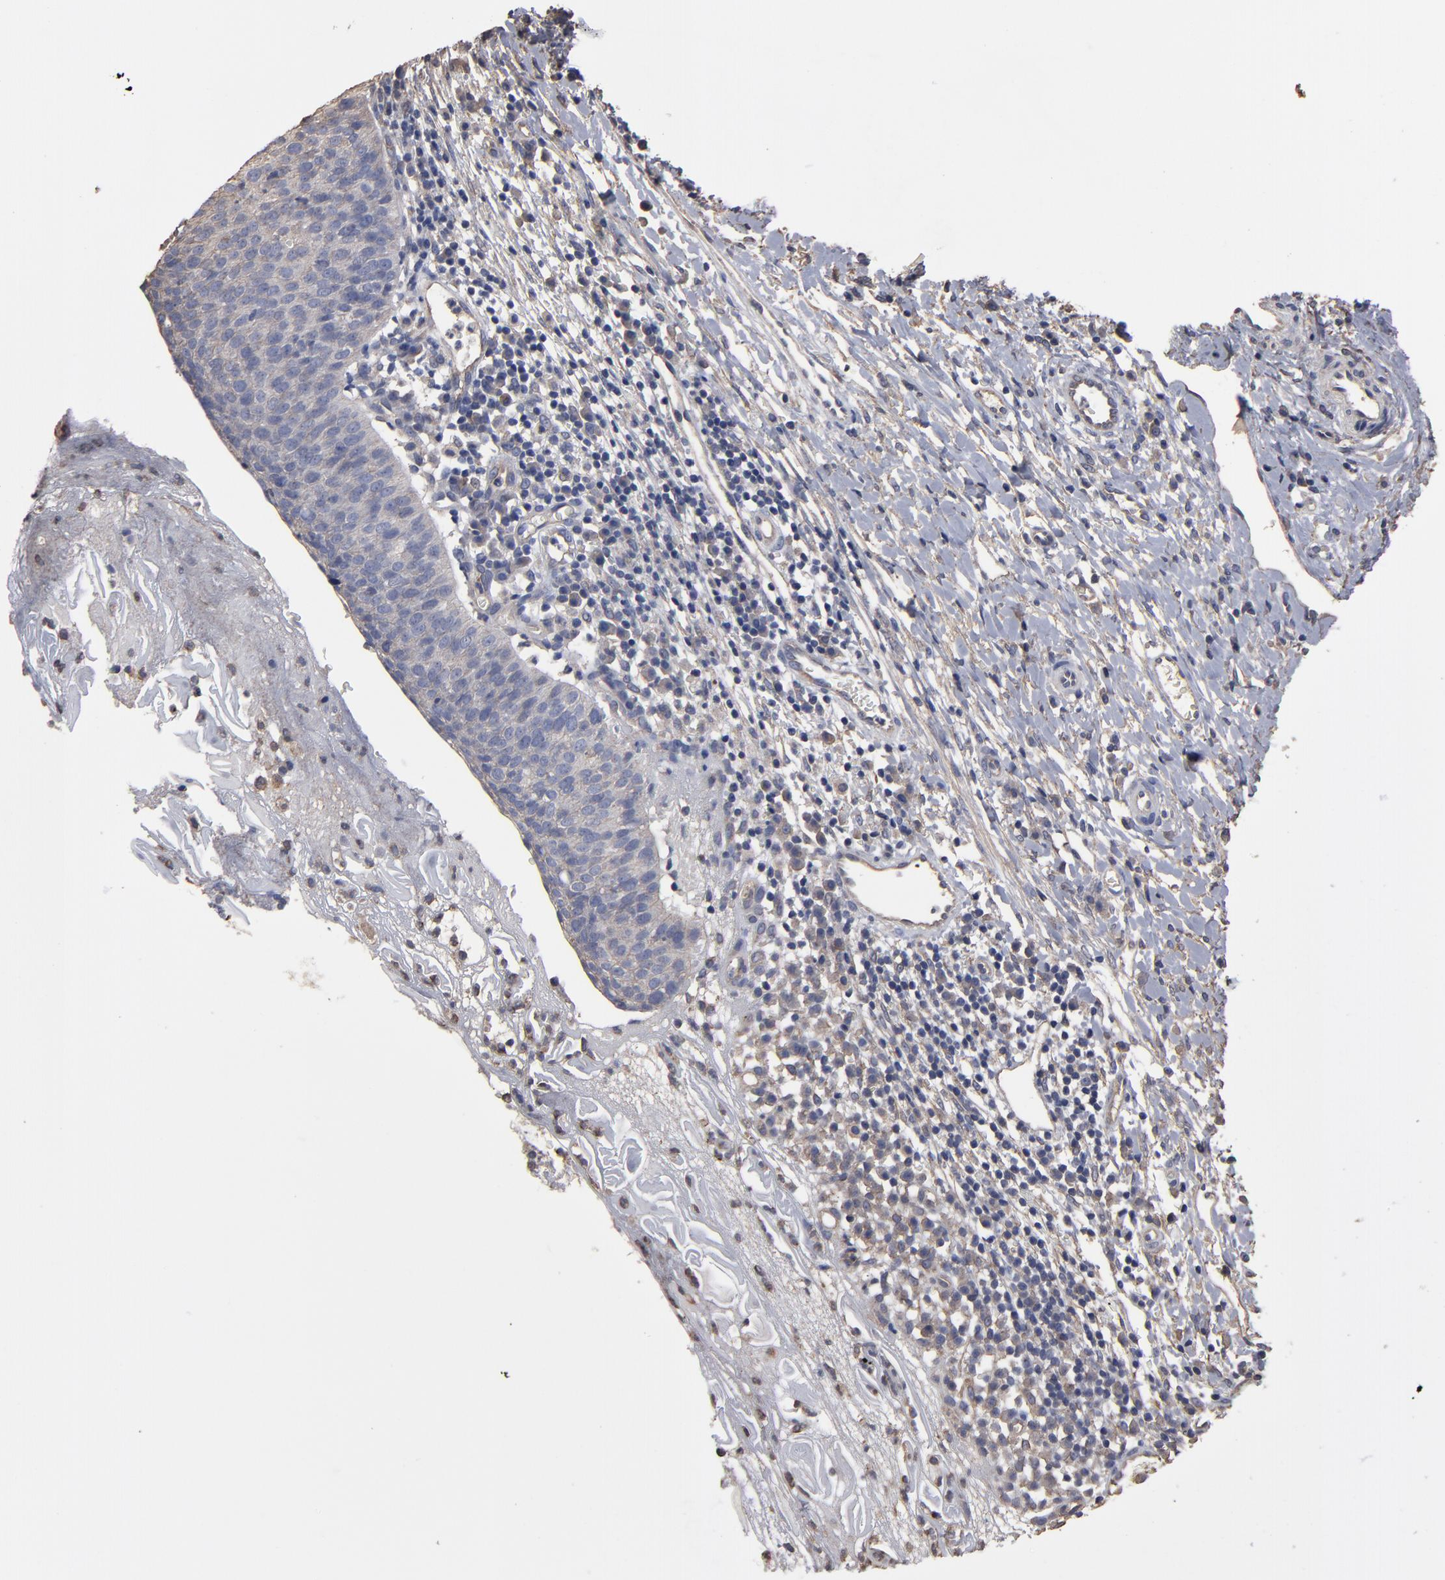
{"staining": {"intensity": "weak", "quantity": ">75%", "location": "cytoplasmic/membranous"}, "tissue": "cervical cancer", "cell_type": "Tumor cells", "image_type": "cancer", "snomed": [{"axis": "morphology", "description": "Normal tissue, NOS"}, {"axis": "morphology", "description": "Squamous cell carcinoma, NOS"}, {"axis": "topography", "description": "Cervix"}], "caption": "Cervical cancer stained for a protein displays weak cytoplasmic/membranous positivity in tumor cells. The protein is stained brown, and the nuclei are stained in blue (DAB (3,3'-diaminobenzidine) IHC with brightfield microscopy, high magnification).", "gene": "DMD", "patient": {"sex": "female", "age": 39}}